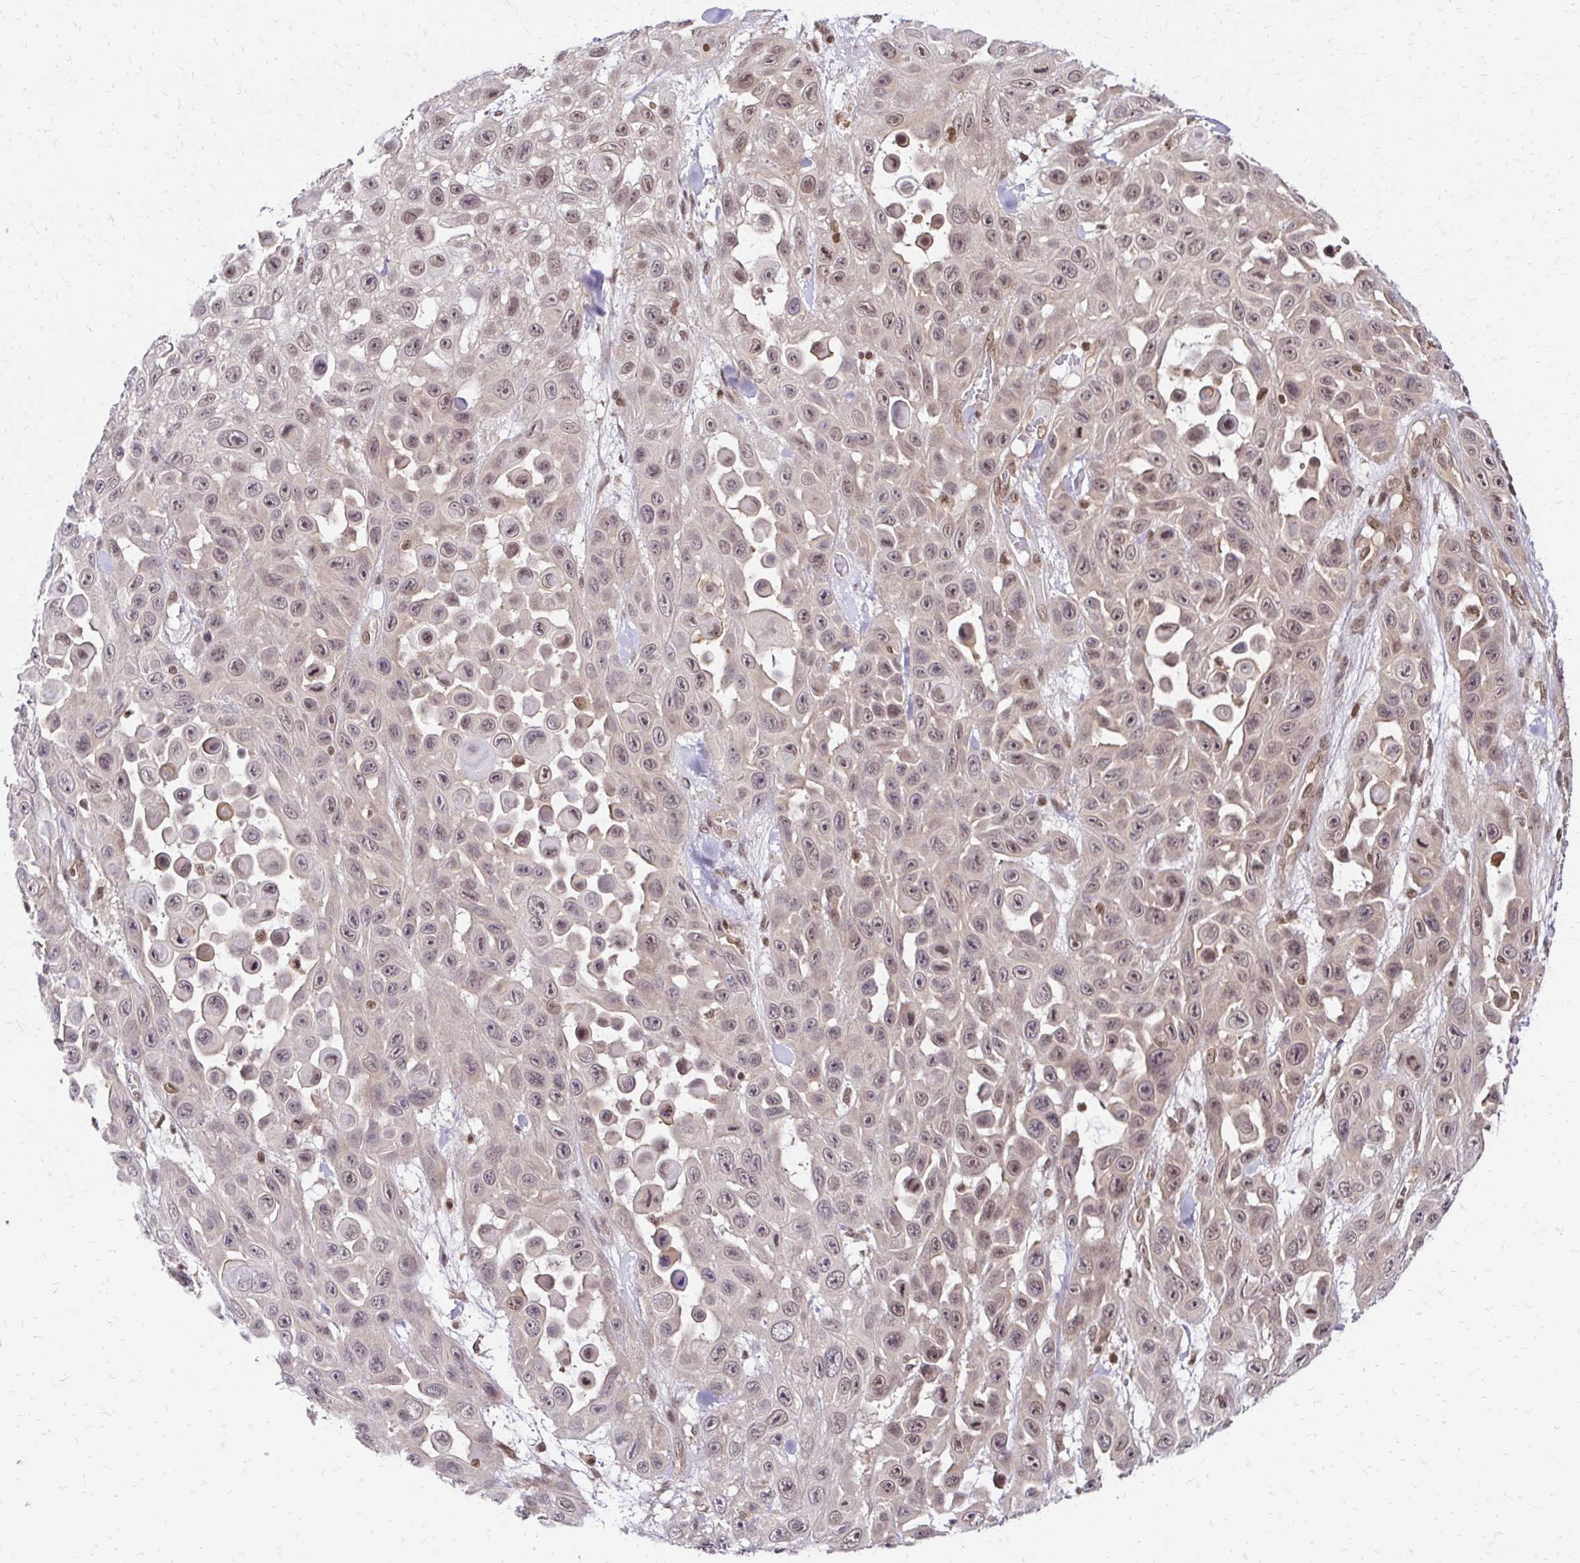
{"staining": {"intensity": "weak", "quantity": ">75%", "location": "nuclear"}, "tissue": "skin cancer", "cell_type": "Tumor cells", "image_type": "cancer", "snomed": [{"axis": "morphology", "description": "Squamous cell carcinoma, NOS"}, {"axis": "topography", "description": "Skin"}], "caption": "Immunohistochemistry of skin cancer exhibits low levels of weak nuclear staining in about >75% of tumor cells.", "gene": "GLYR1", "patient": {"sex": "male", "age": 81}}